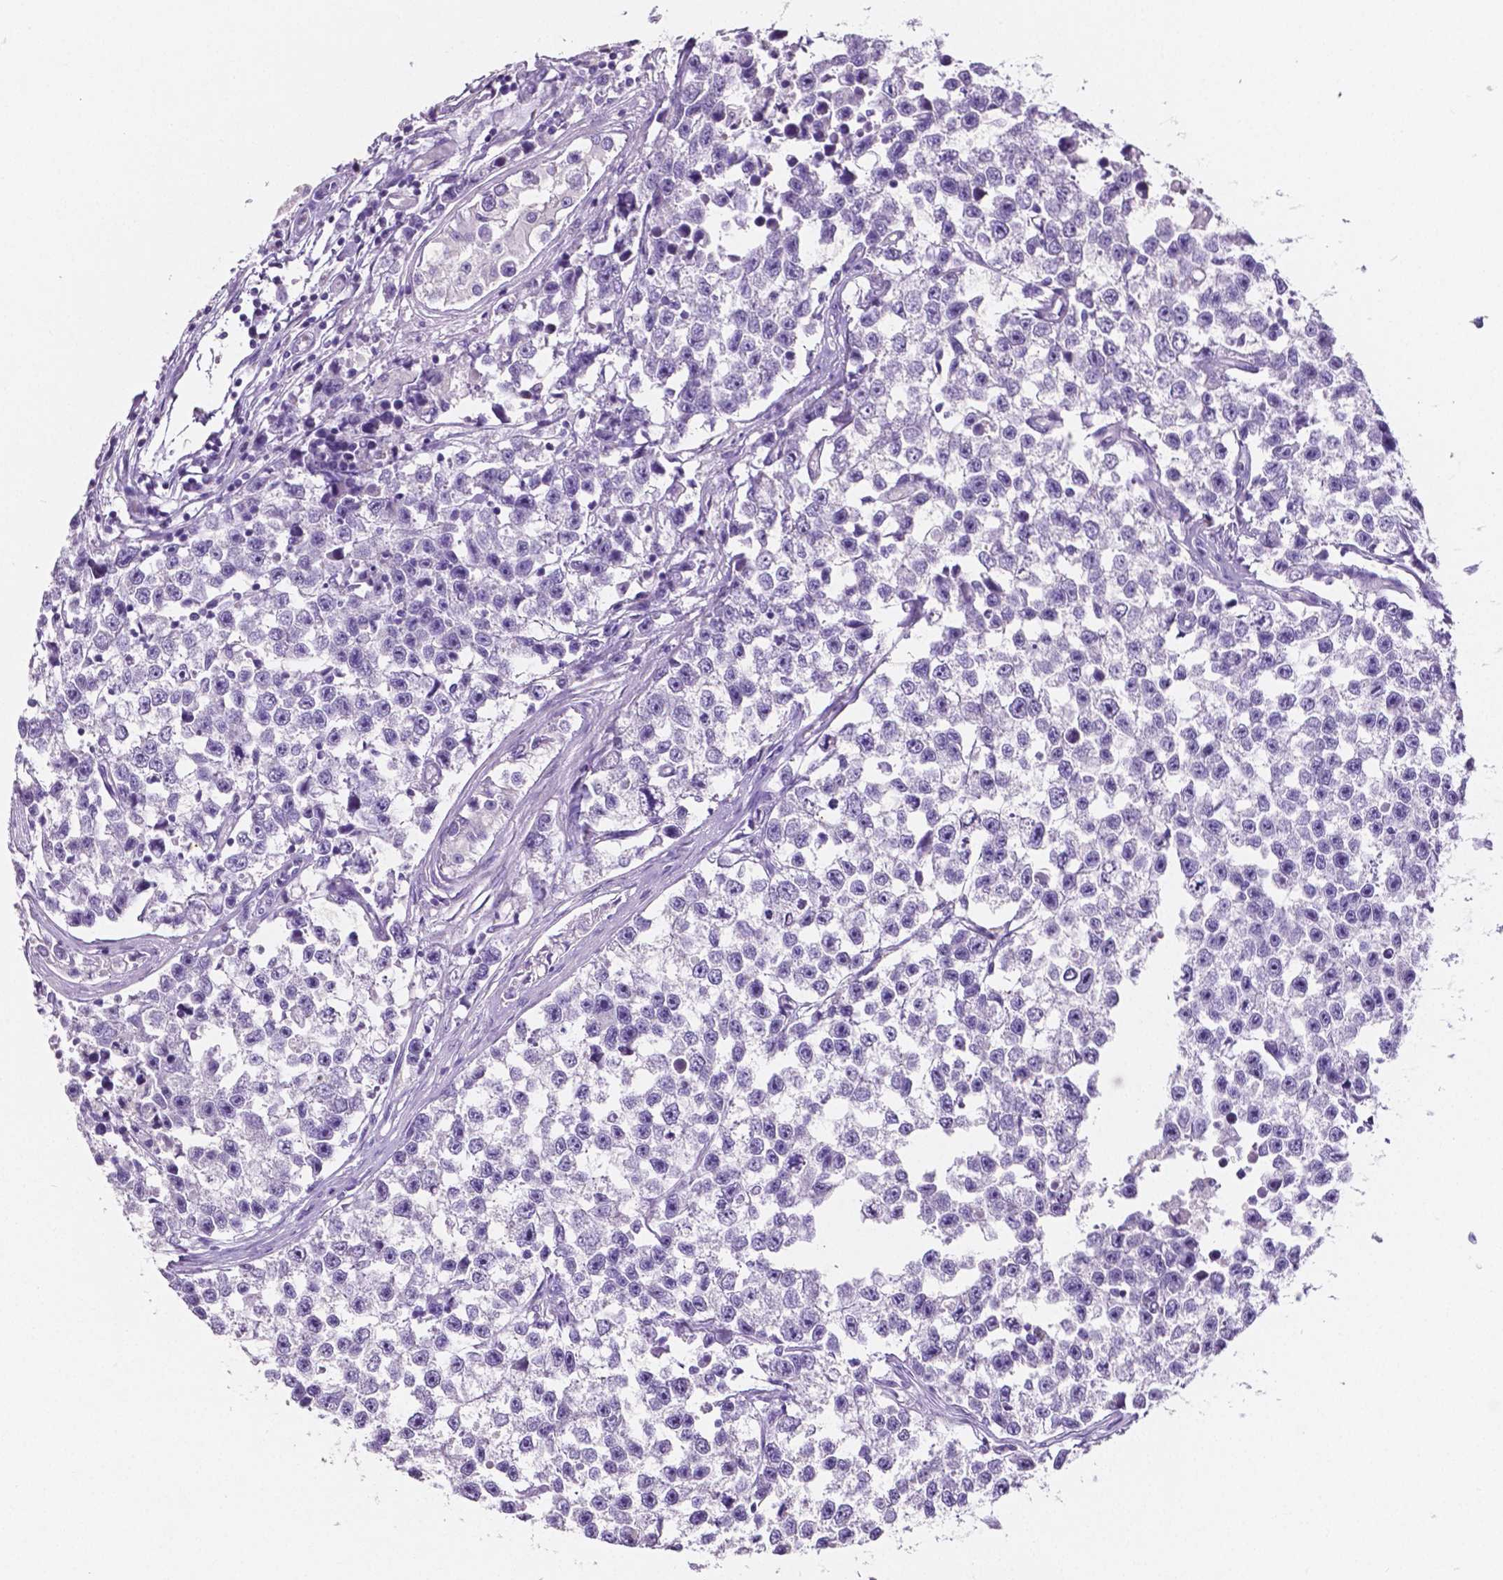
{"staining": {"intensity": "negative", "quantity": "none", "location": "none"}, "tissue": "testis cancer", "cell_type": "Tumor cells", "image_type": "cancer", "snomed": [{"axis": "morphology", "description": "Seminoma, NOS"}, {"axis": "topography", "description": "Testis"}], "caption": "The photomicrograph displays no significant positivity in tumor cells of testis cancer (seminoma).", "gene": "SLC22A2", "patient": {"sex": "male", "age": 26}}